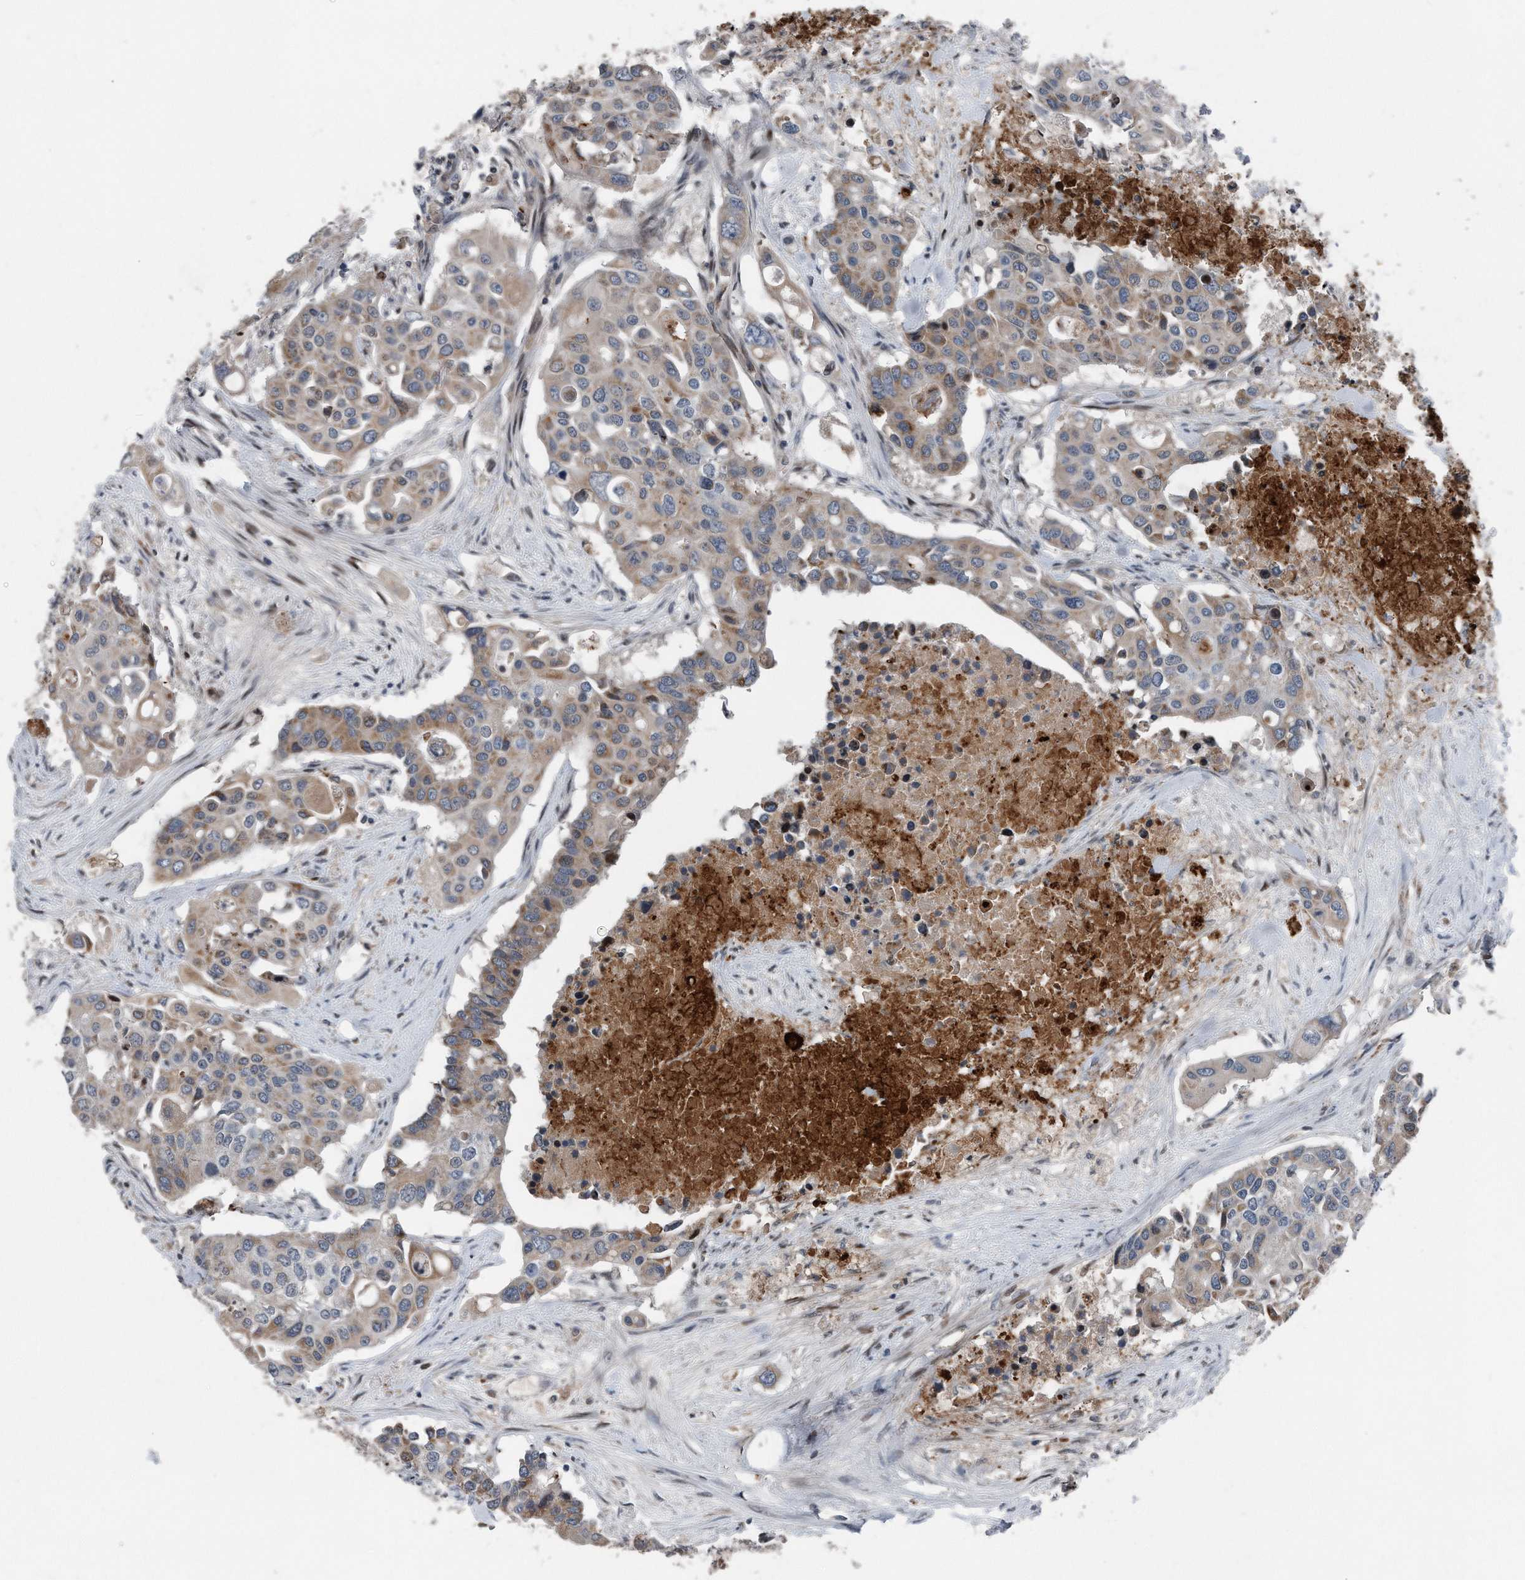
{"staining": {"intensity": "weak", "quantity": "25%-75%", "location": "cytoplasmic/membranous"}, "tissue": "colorectal cancer", "cell_type": "Tumor cells", "image_type": "cancer", "snomed": [{"axis": "morphology", "description": "Adenocarcinoma, NOS"}, {"axis": "topography", "description": "Colon"}], "caption": "Protein positivity by immunohistochemistry shows weak cytoplasmic/membranous staining in approximately 25%-75% of tumor cells in adenocarcinoma (colorectal). (DAB IHC, brown staining for protein, blue staining for nuclei).", "gene": "DST", "patient": {"sex": "male", "age": 77}}